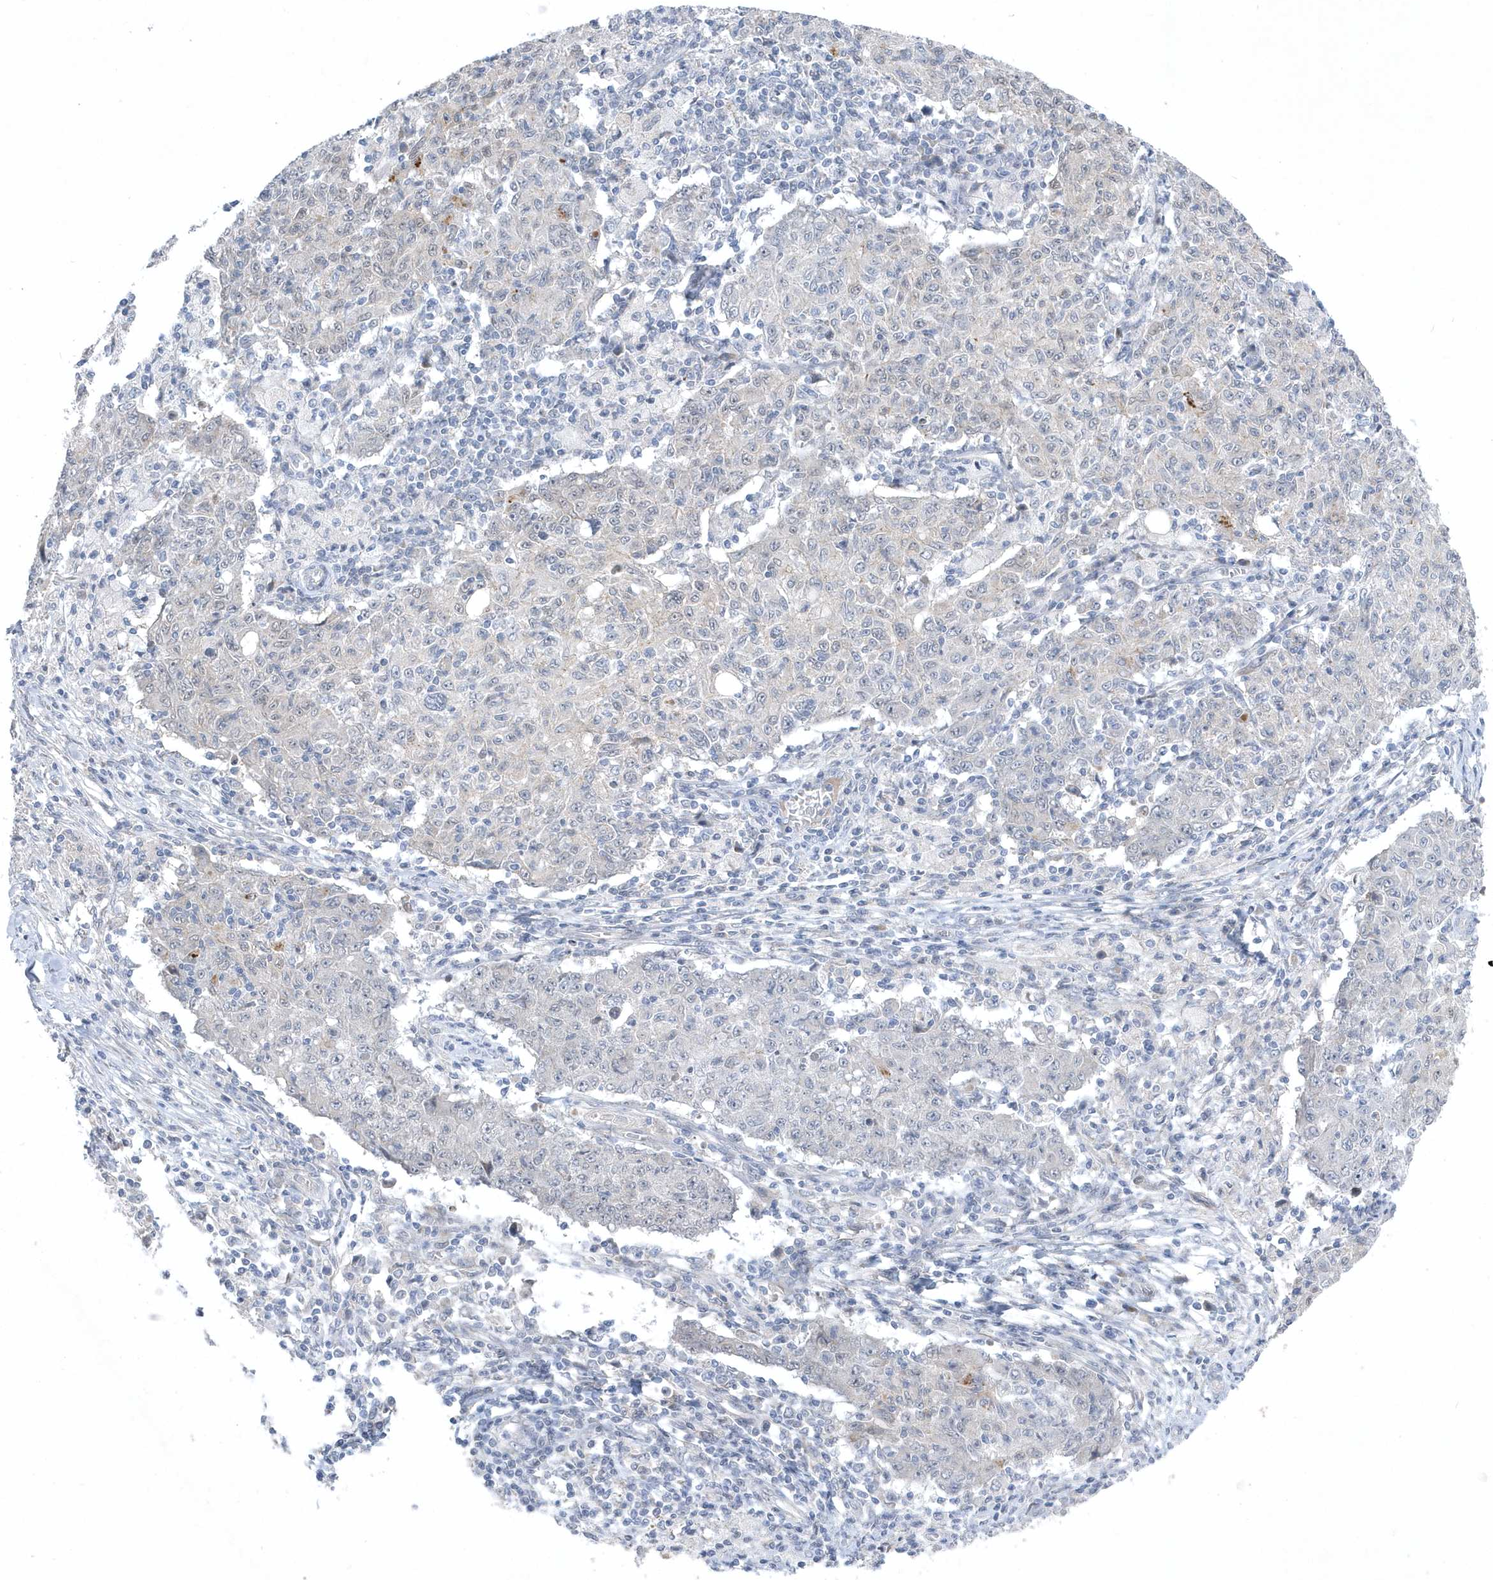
{"staining": {"intensity": "negative", "quantity": "none", "location": "none"}, "tissue": "ovarian cancer", "cell_type": "Tumor cells", "image_type": "cancer", "snomed": [{"axis": "morphology", "description": "Carcinoma, endometroid"}, {"axis": "topography", "description": "Ovary"}], "caption": "High magnification brightfield microscopy of endometroid carcinoma (ovarian) stained with DAB (3,3'-diaminobenzidine) (brown) and counterstained with hematoxylin (blue): tumor cells show no significant positivity.", "gene": "ZC3H12D", "patient": {"sex": "female", "age": 42}}